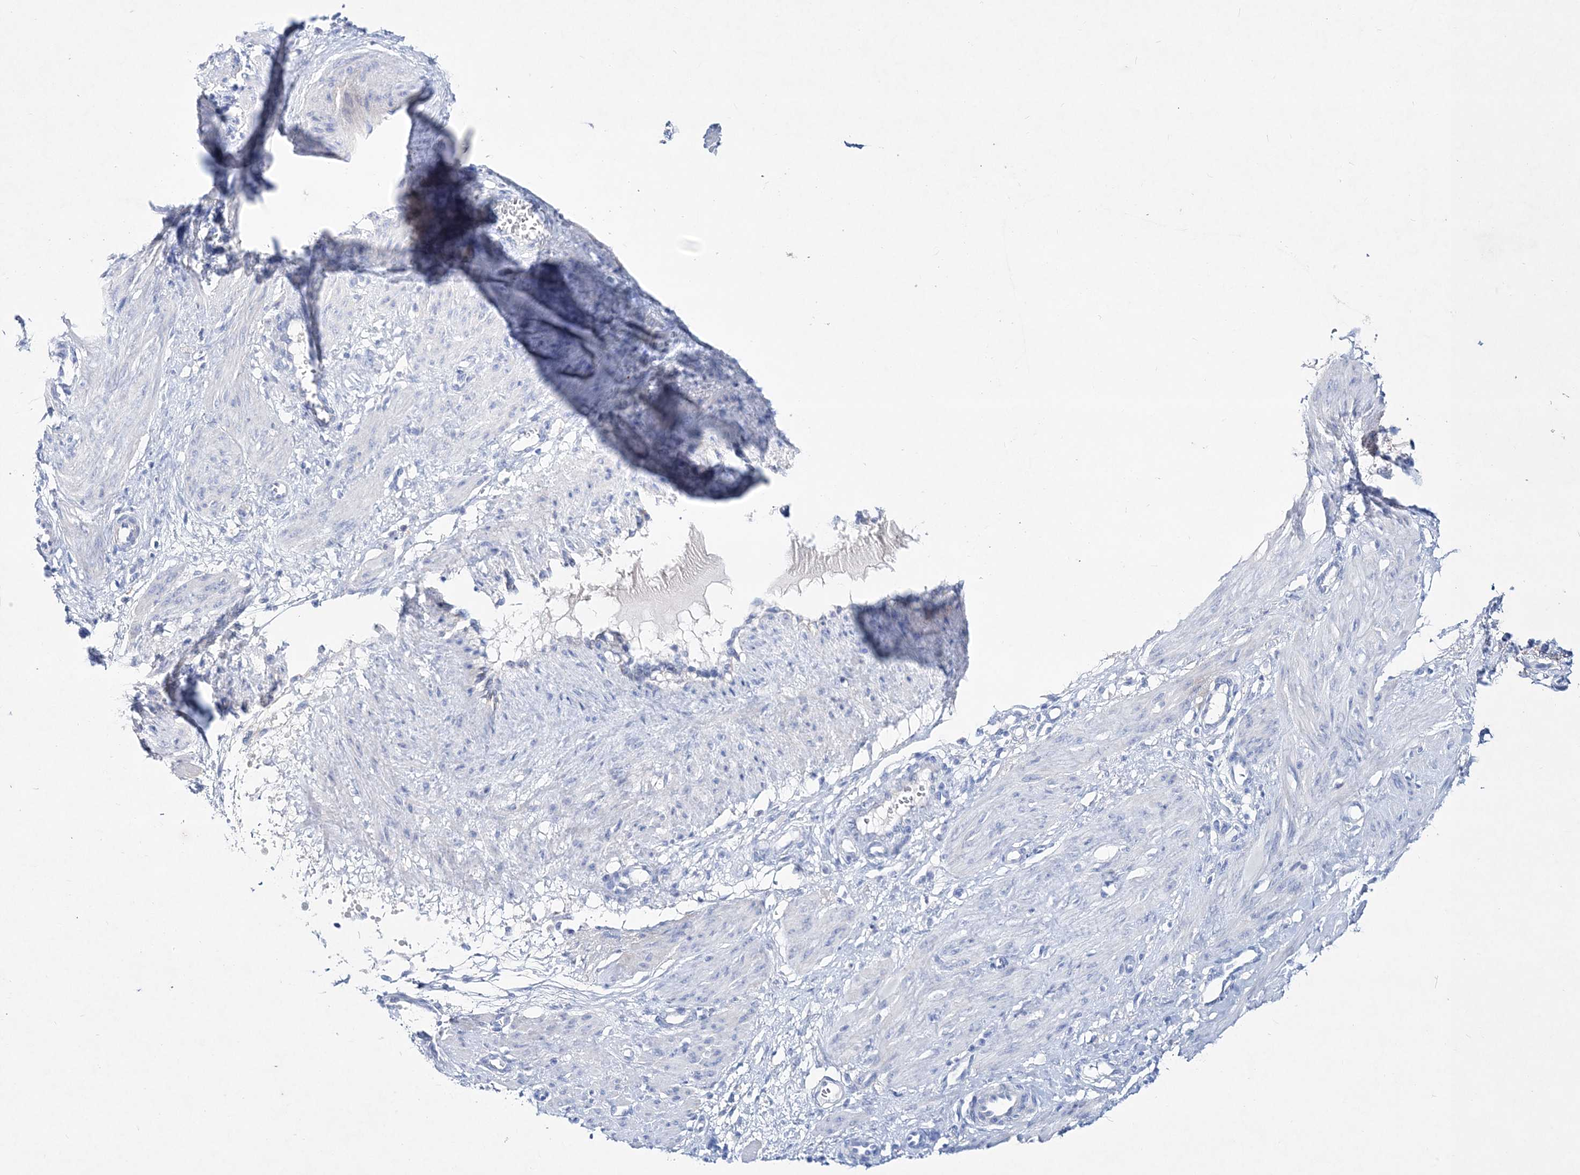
{"staining": {"intensity": "negative", "quantity": "none", "location": "none"}, "tissue": "smooth muscle", "cell_type": "Smooth muscle cells", "image_type": "normal", "snomed": [{"axis": "morphology", "description": "Normal tissue, NOS"}, {"axis": "topography", "description": "Endometrium"}], "caption": "Human smooth muscle stained for a protein using immunohistochemistry (IHC) displays no positivity in smooth muscle cells.", "gene": "SPINK7", "patient": {"sex": "female", "age": 33}}